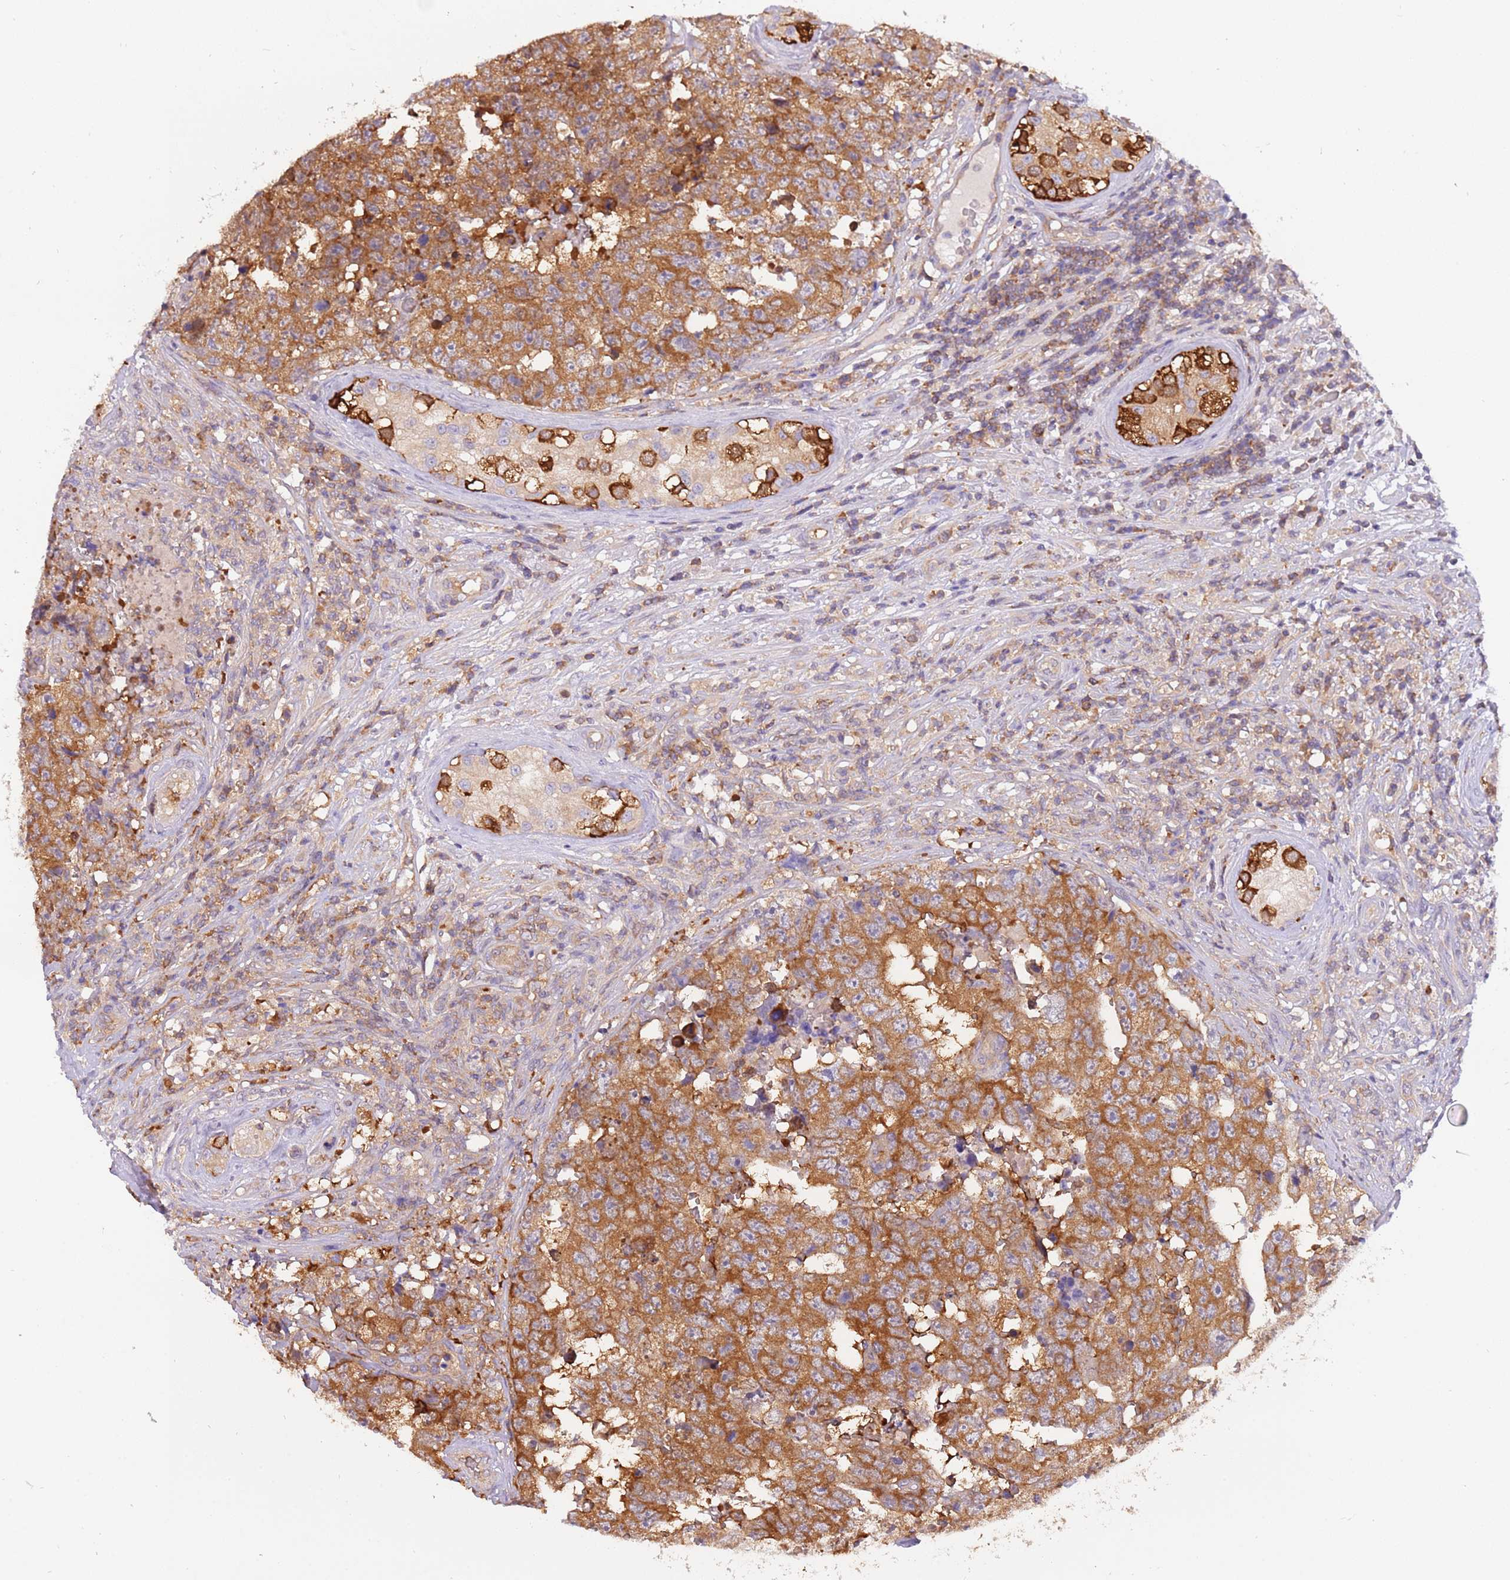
{"staining": {"intensity": "moderate", "quantity": ">75%", "location": "cytoplasmic/membranous"}, "tissue": "testis cancer", "cell_type": "Tumor cells", "image_type": "cancer", "snomed": [{"axis": "morphology", "description": "Normal tissue, NOS"}, {"axis": "morphology", "description": "Carcinoma, Embryonal, NOS"}, {"axis": "topography", "description": "Testis"}, {"axis": "topography", "description": "Epididymis"}], "caption": "Embryonal carcinoma (testis) was stained to show a protein in brown. There is medium levels of moderate cytoplasmic/membranous staining in about >75% of tumor cells. Nuclei are stained in blue.", "gene": "STIP1", "patient": {"sex": "male", "age": 25}}